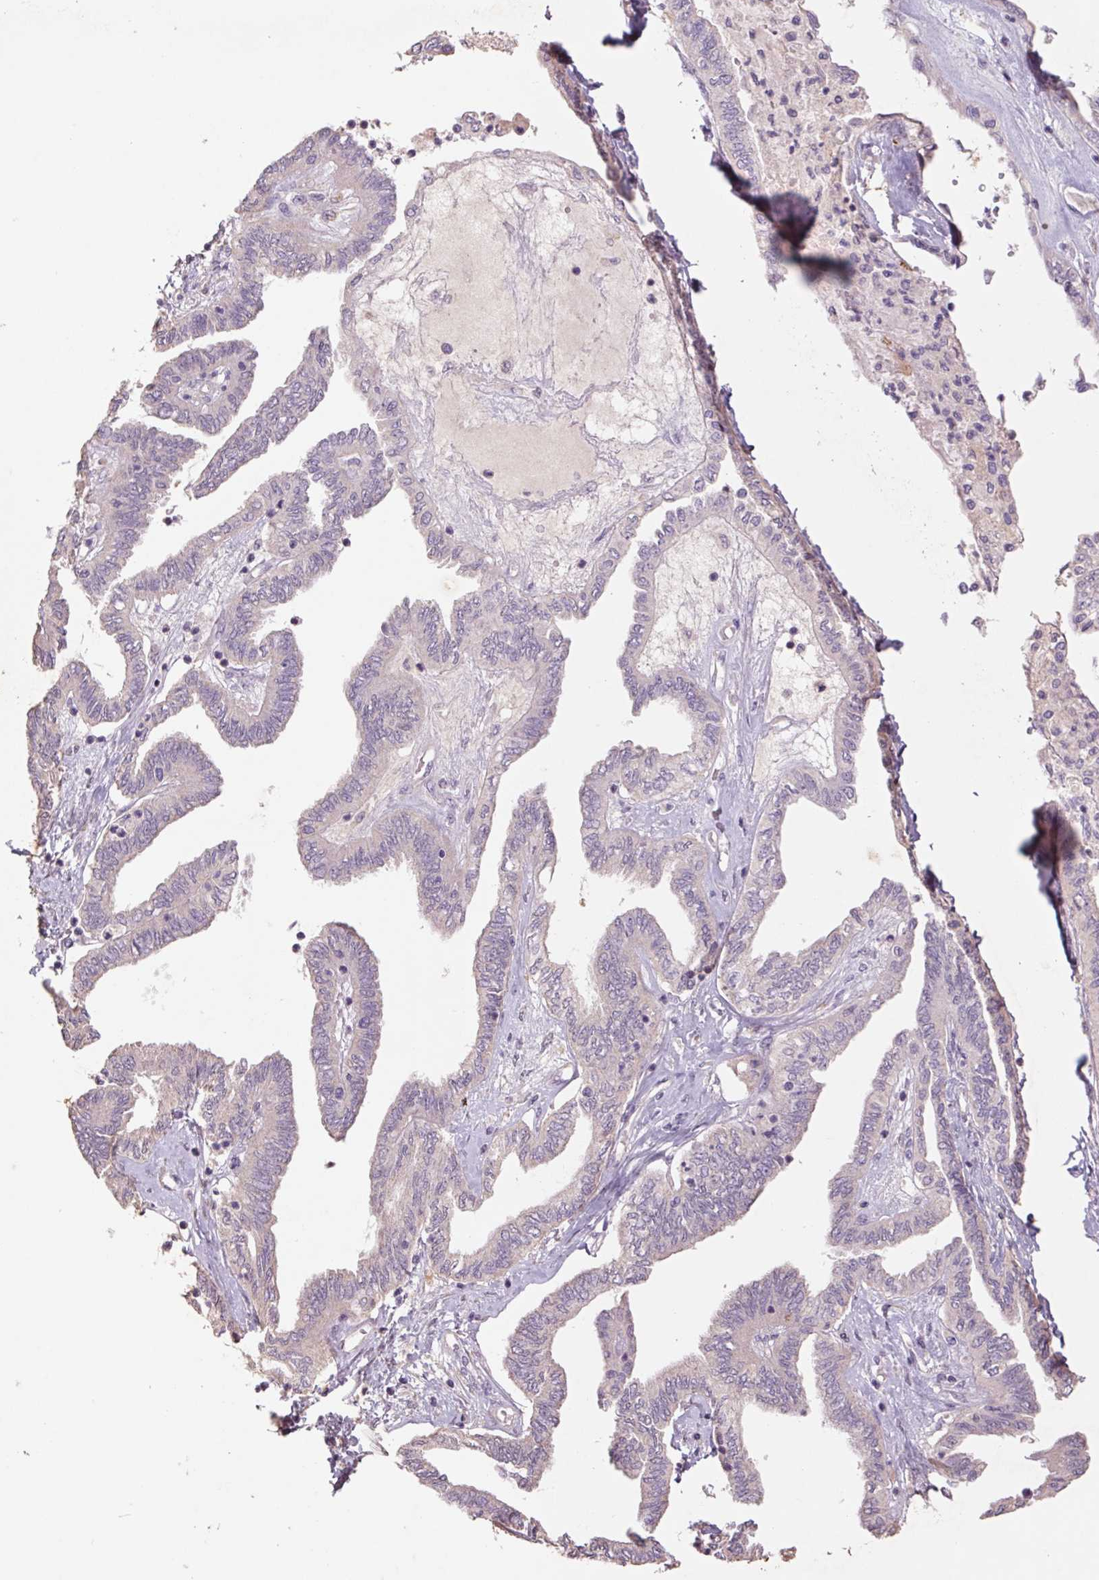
{"staining": {"intensity": "weak", "quantity": "<25%", "location": "cytoplasmic/membranous"}, "tissue": "ovarian cancer", "cell_type": "Tumor cells", "image_type": "cancer", "snomed": [{"axis": "morphology", "description": "Carcinoma, endometroid"}, {"axis": "topography", "description": "Ovary"}], "caption": "Histopathology image shows no significant protein expression in tumor cells of endometroid carcinoma (ovarian).", "gene": "GRM2", "patient": {"sex": "female", "age": 70}}